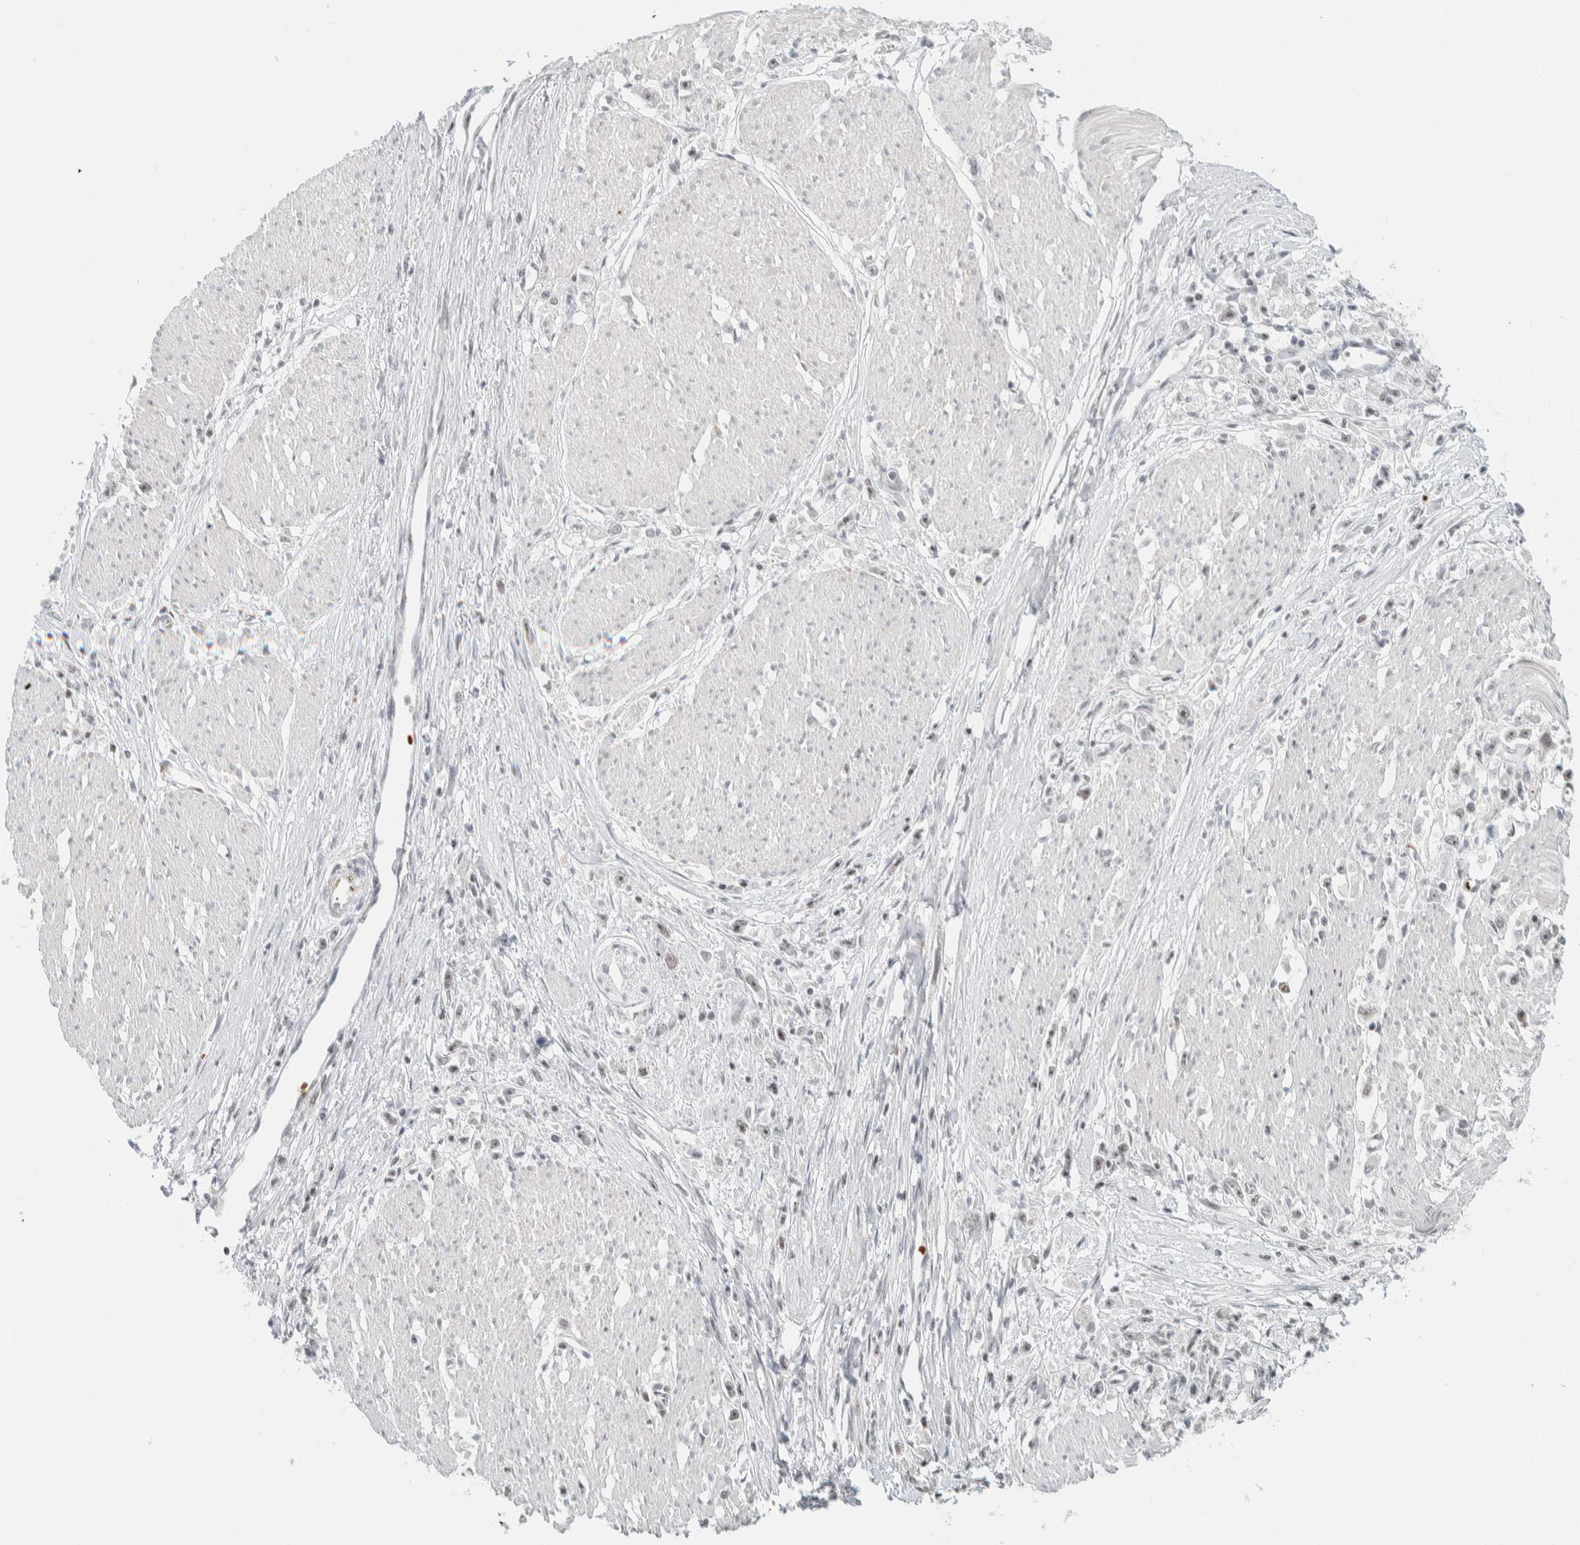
{"staining": {"intensity": "weak", "quantity": "25%-75%", "location": "nuclear"}, "tissue": "stomach cancer", "cell_type": "Tumor cells", "image_type": "cancer", "snomed": [{"axis": "morphology", "description": "Adenocarcinoma, NOS"}, {"axis": "topography", "description": "Stomach"}], "caption": "Approximately 25%-75% of tumor cells in human adenocarcinoma (stomach) exhibit weak nuclear protein staining as visualized by brown immunohistochemical staining.", "gene": "ZBTB2", "patient": {"sex": "female", "age": 59}}